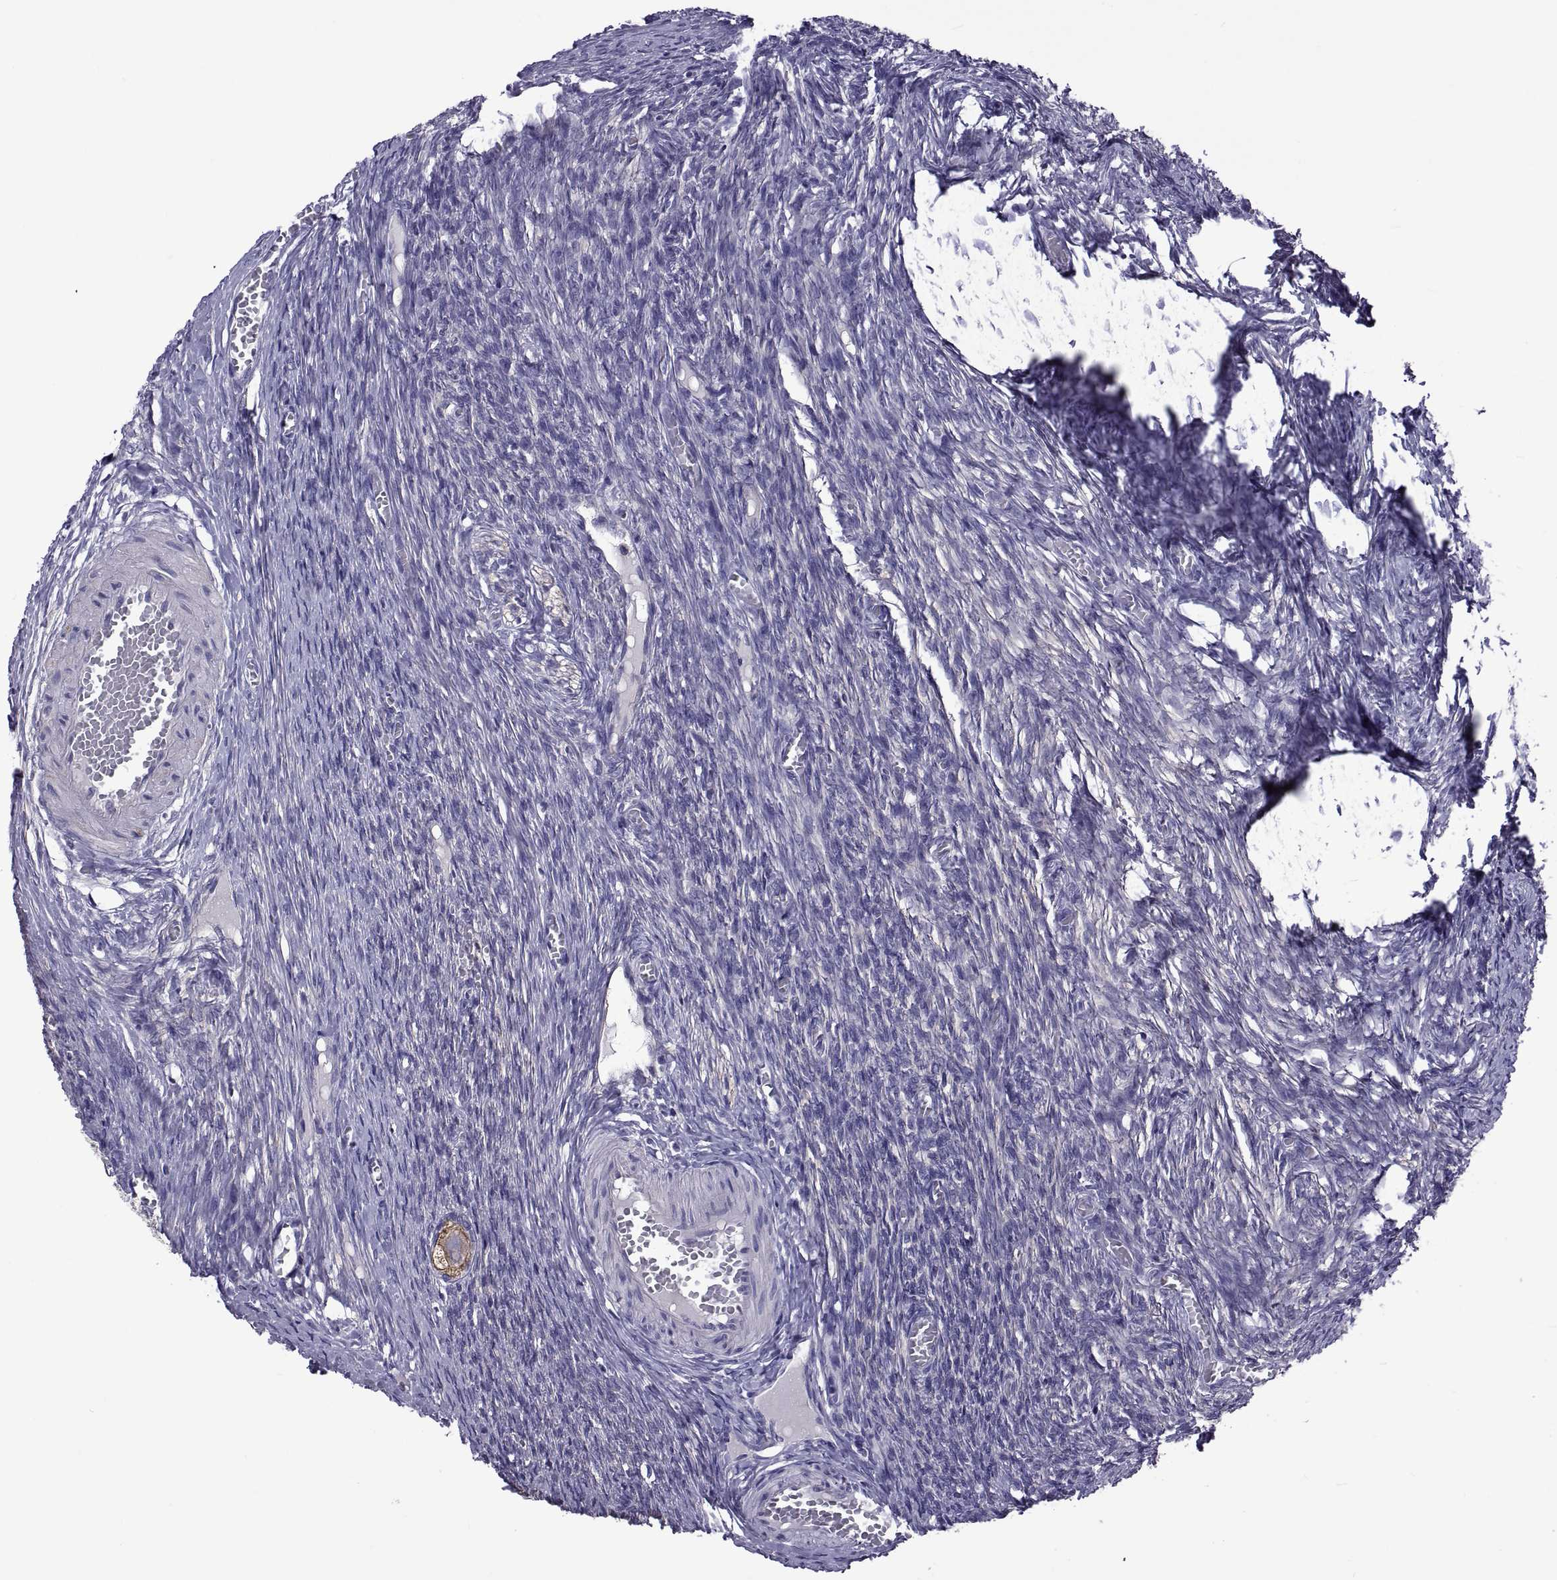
{"staining": {"intensity": "moderate", "quantity": ">75%", "location": "cytoplasmic/membranous"}, "tissue": "ovary", "cell_type": "Follicle cells", "image_type": "normal", "snomed": [{"axis": "morphology", "description": "Normal tissue, NOS"}, {"axis": "topography", "description": "Ovary"}], "caption": "About >75% of follicle cells in benign ovary exhibit moderate cytoplasmic/membranous protein expression as visualized by brown immunohistochemical staining.", "gene": "TMC3", "patient": {"sex": "female", "age": 27}}